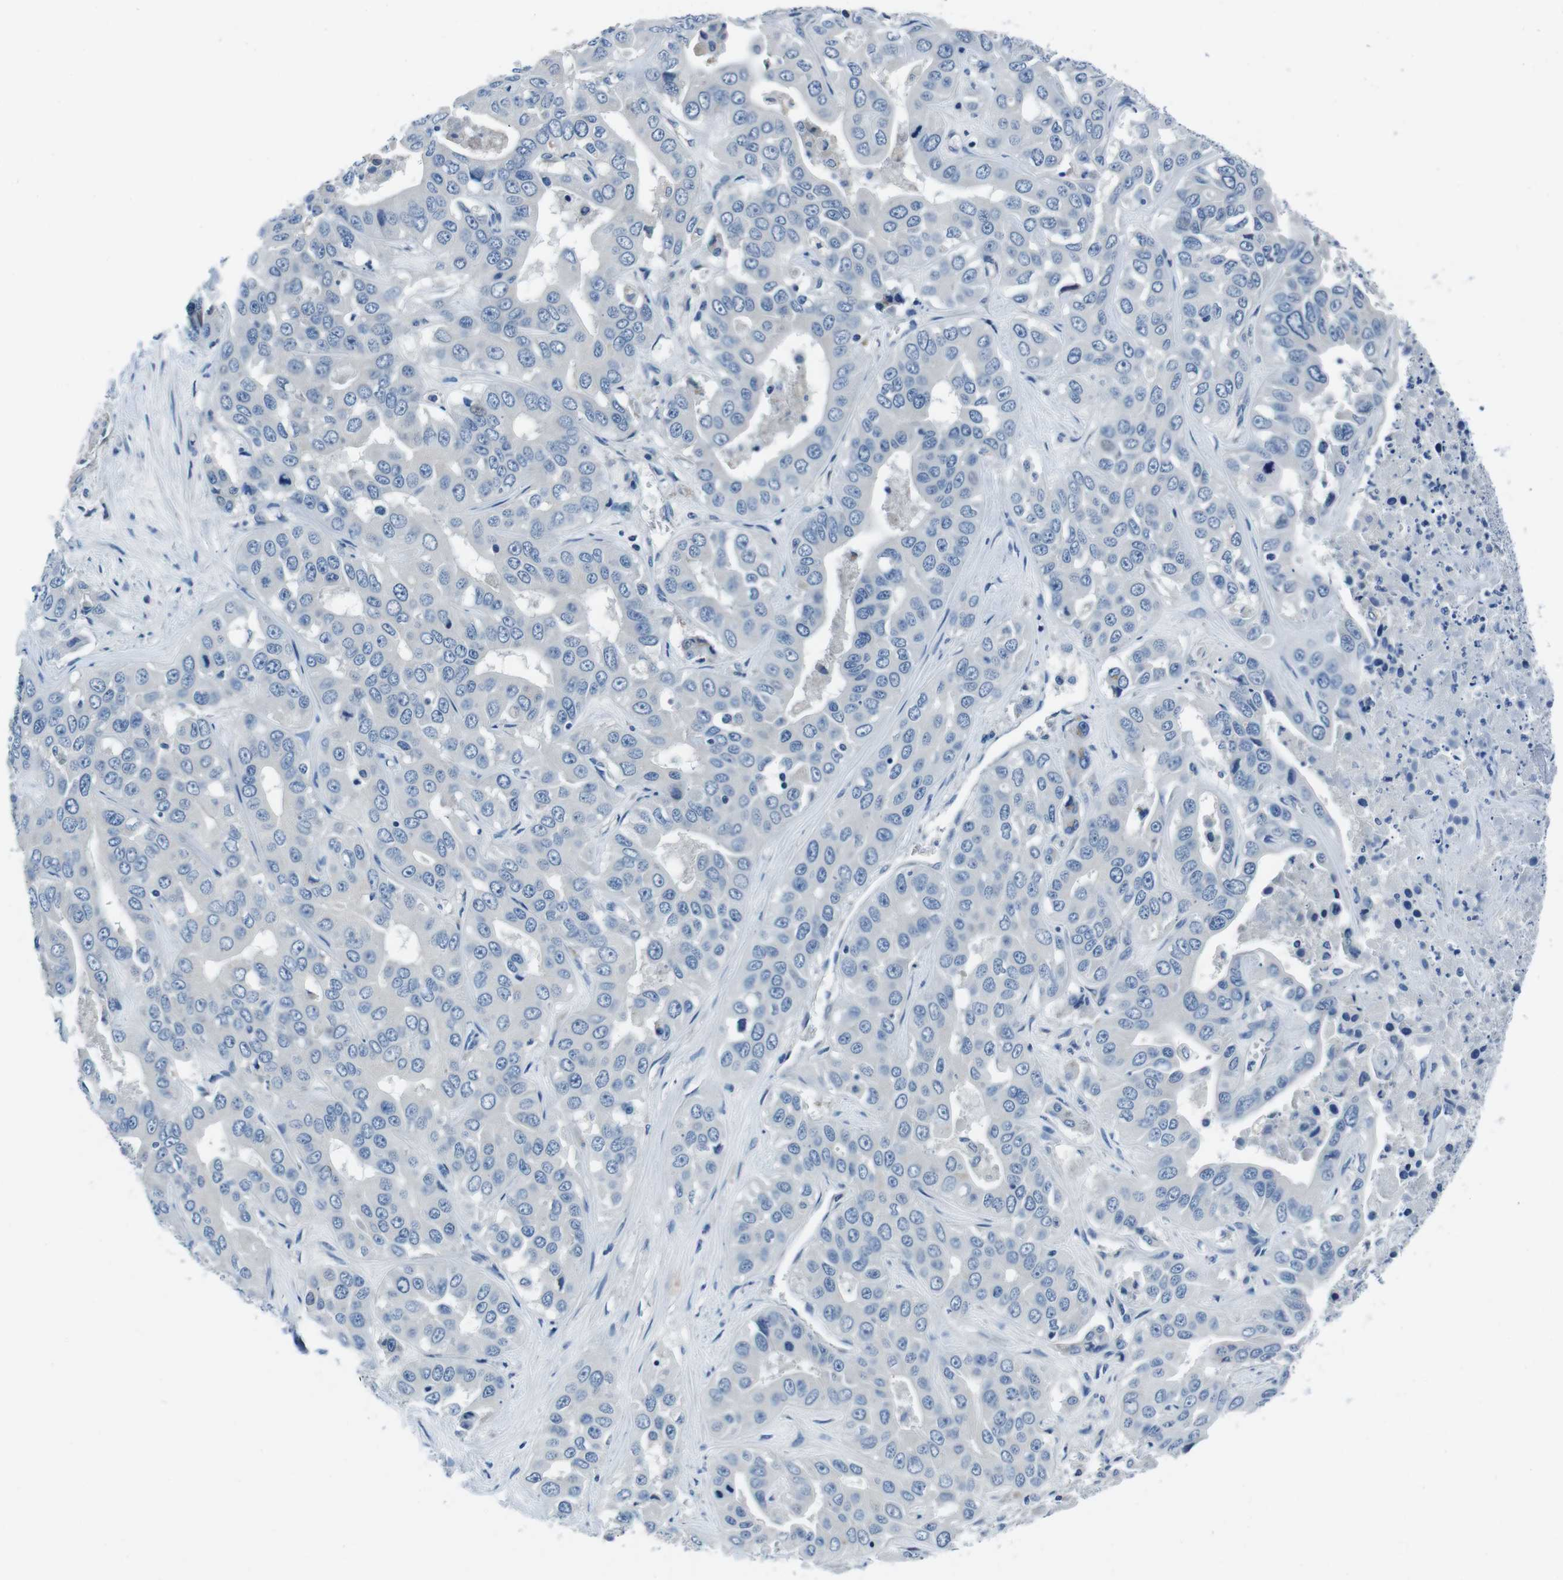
{"staining": {"intensity": "negative", "quantity": "none", "location": "none"}, "tissue": "liver cancer", "cell_type": "Tumor cells", "image_type": "cancer", "snomed": [{"axis": "morphology", "description": "Cholangiocarcinoma"}, {"axis": "topography", "description": "Liver"}], "caption": "Immunohistochemical staining of human liver cancer demonstrates no significant positivity in tumor cells.", "gene": "CASQ1", "patient": {"sex": "female", "age": 52}}